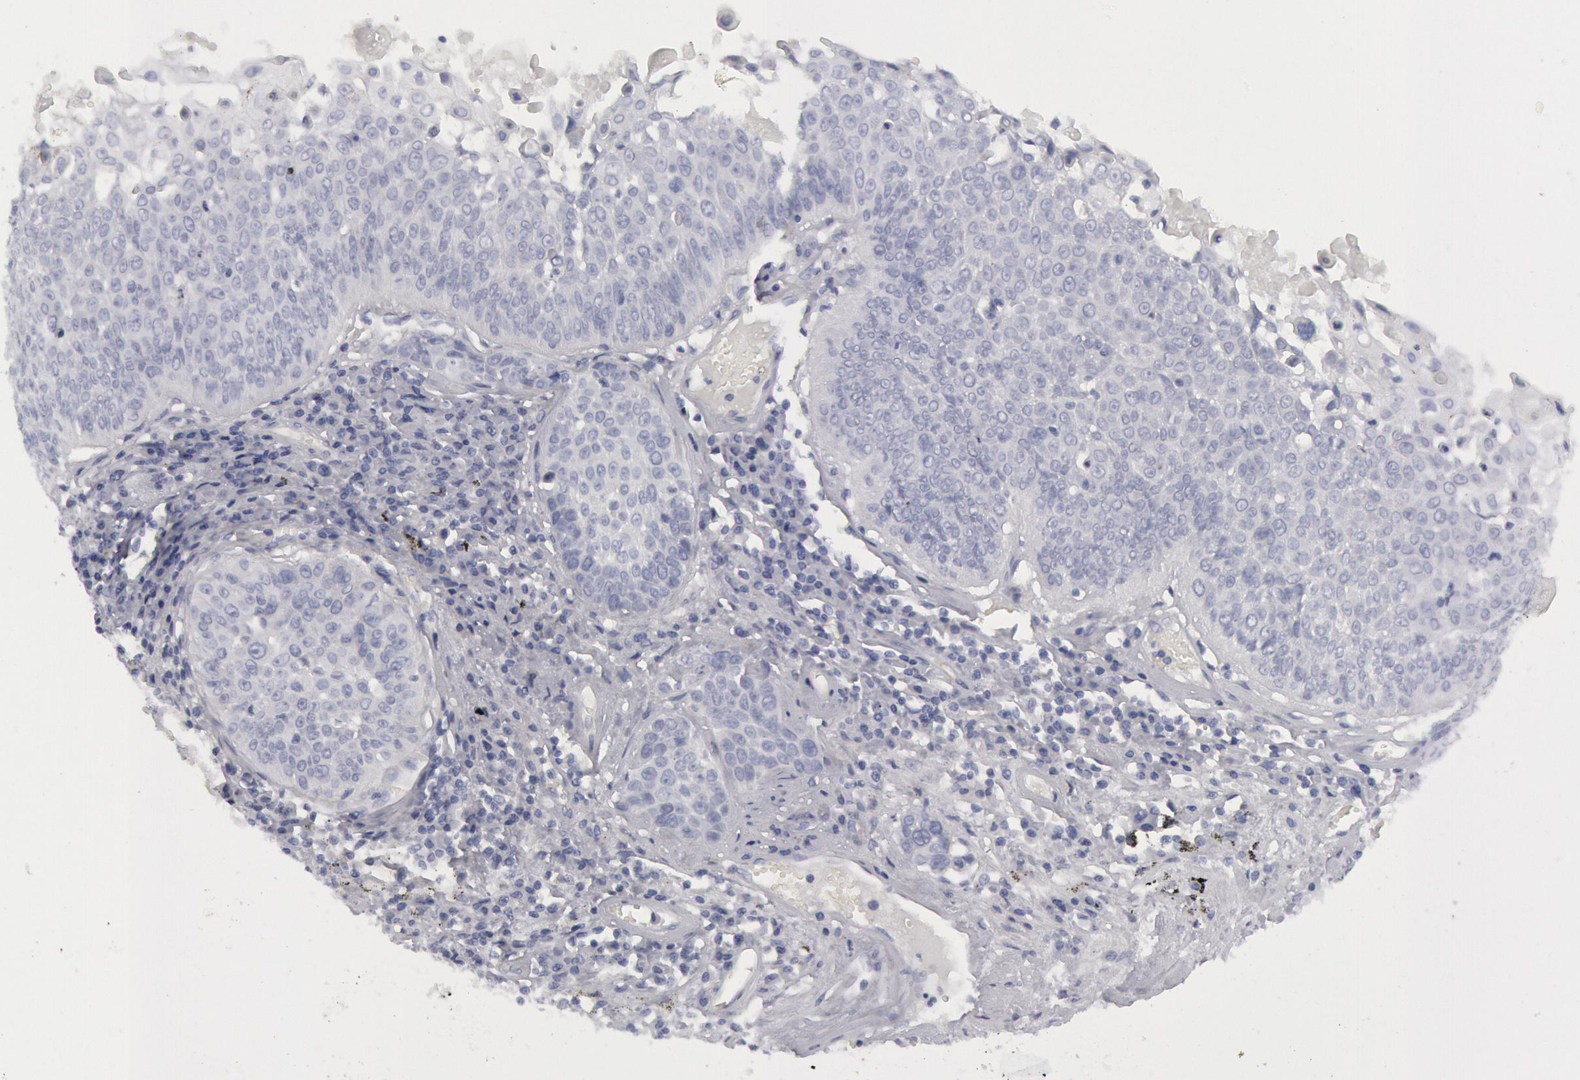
{"staining": {"intensity": "negative", "quantity": "none", "location": "none"}, "tissue": "lung cancer", "cell_type": "Tumor cells", "image_type": "cancer", "snomed": [{"axis": "morphology", "description": "Adenocarcinoma, NOS"}, {"axis": "topography", "description": "Lung"}], "caption": "Lung cancer was stained to show a protein in brown. There is no significant staining in tumor cells.", "gene": "FHL1", "patient": {"sex": "male", "age": 60}}